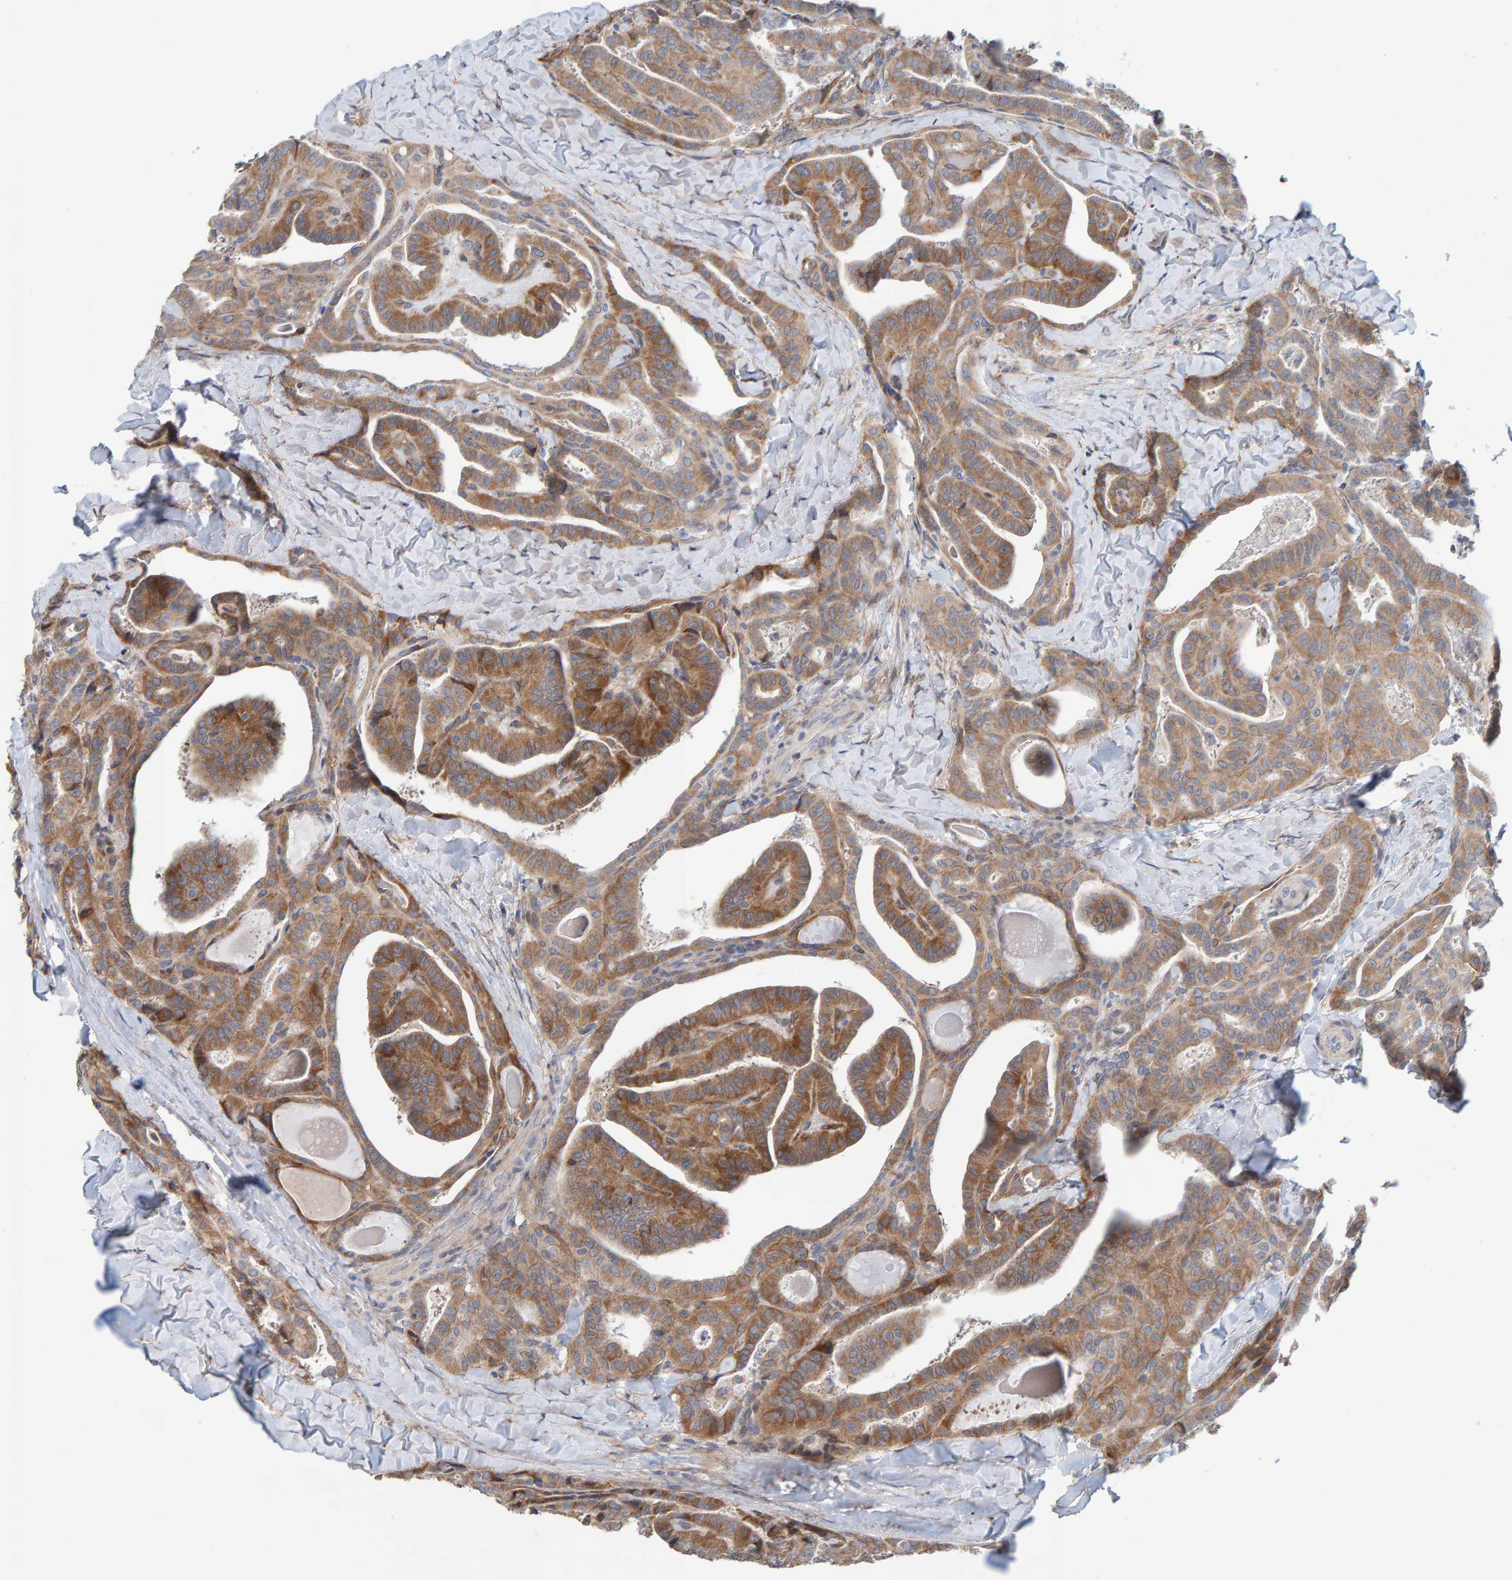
{"staining": {"intensity": "strong", "quantity": ">75%", "location": "cytoplasmic/membranous"}, "tissue": "thyroid cancer", "cell_type": "Tumor cells", "image_type": "cancer", "snomed": [{"axis": "morphology", "description": "Papillary adenocarcinoma, NOS"}, {"axis": "topography", "description": "Thyroid gland"}], "caption": "Protein analysis of thyroid papillary adenocarcinoma tissue exhibits strong cytoplasmic/membranous expression in about >75% of tumor cells.", "gene": "RGP1", "patient": {"sex": "male", "age": 77}}